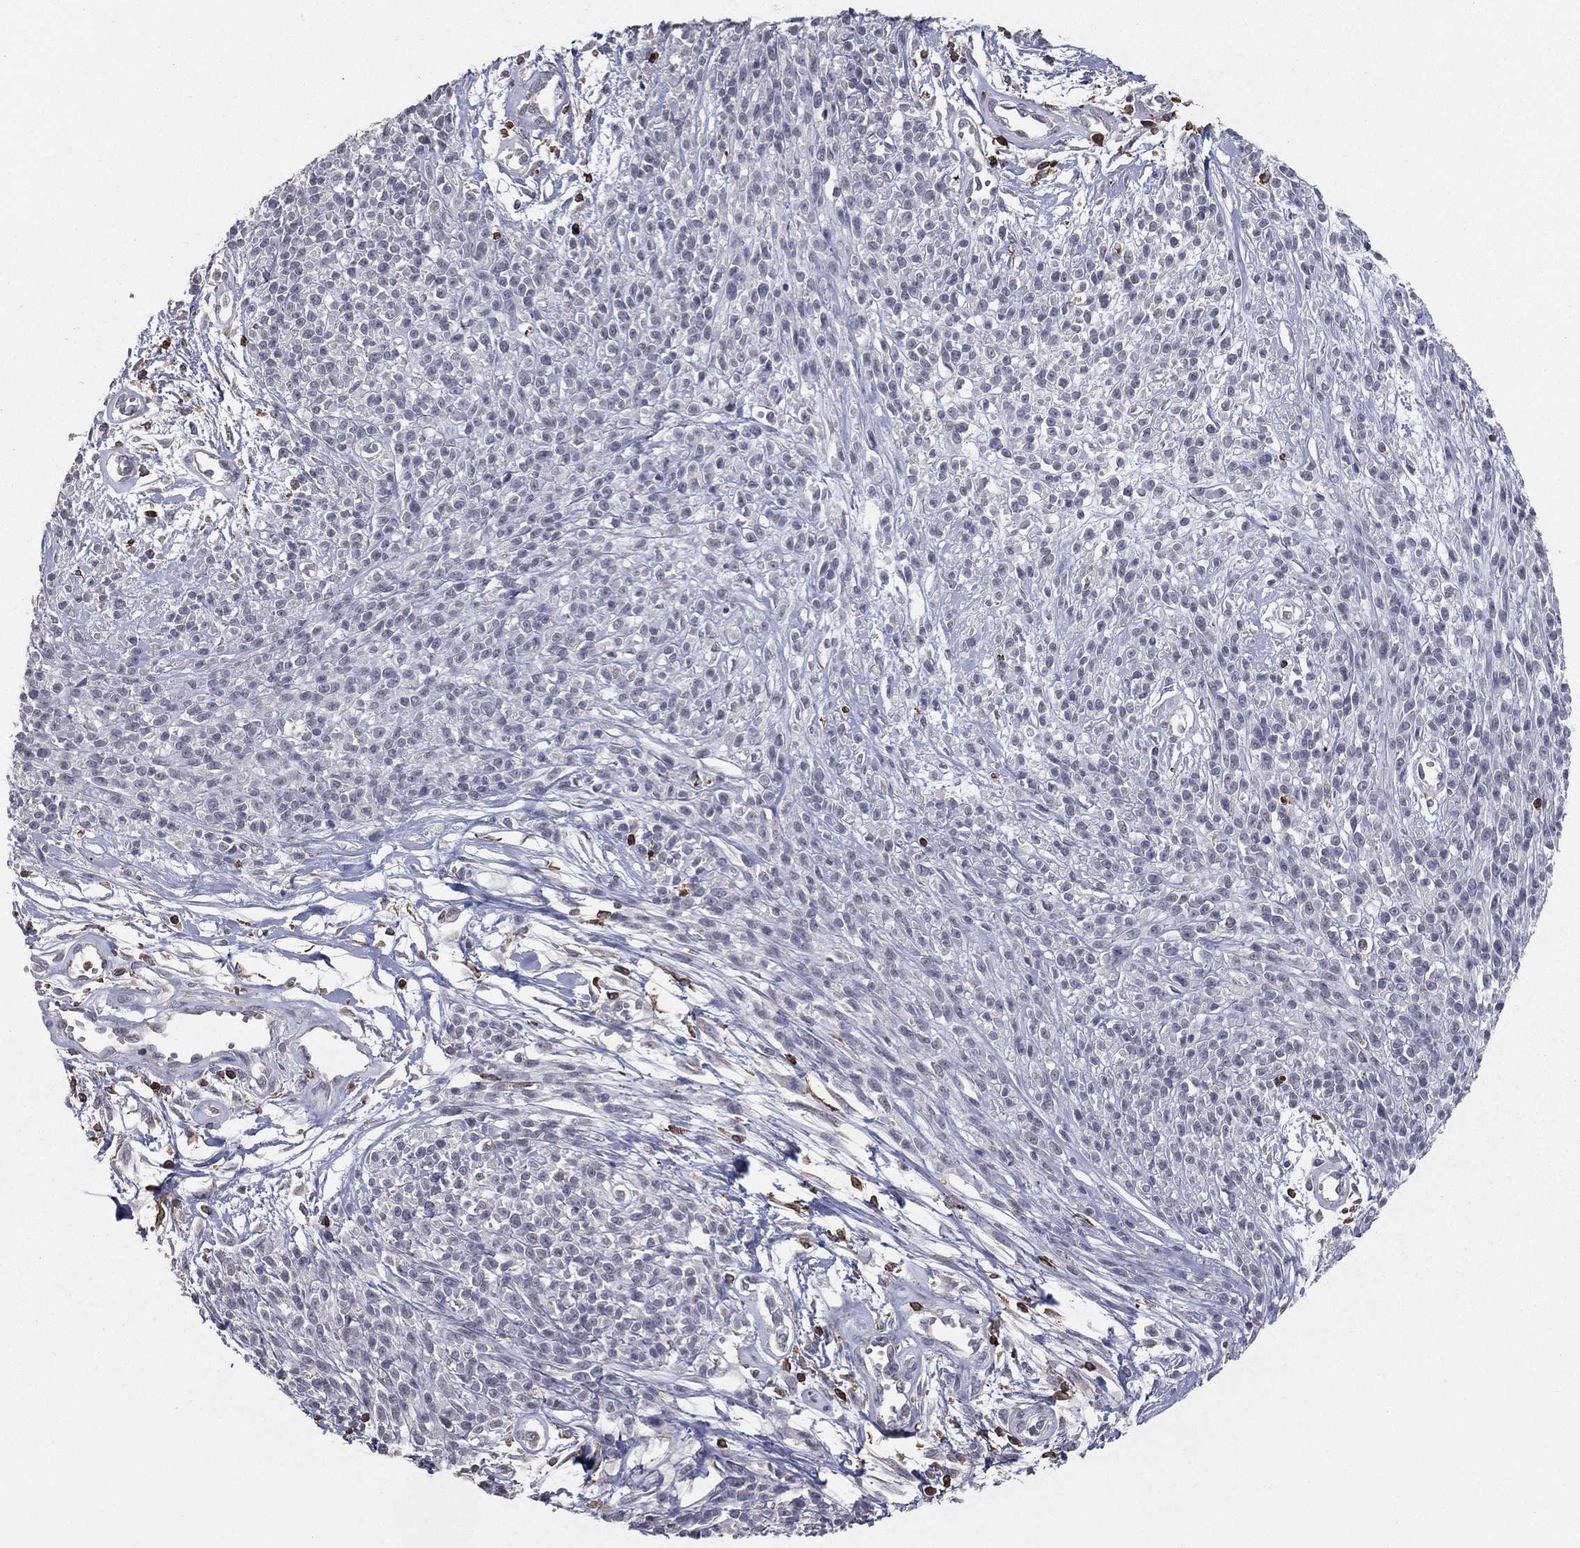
{"staining": {"intensity": "negative", "quantity": "none", "location": "none"}, "tissue": "melanoma", "cell_type": "Tumor cells", "image_type": "cancer", "snomed": [{"axis": "morphology", "description": "Malignant melanoma, NOS"}, {"axis": "topography", "description": "Skin"}, {"axis": "topography", "description": "Skin of trunk"}], "caption": "The immunohistochemistry image has no significant staining in tumor cells of melanoma tissue.", "gene": "PSTPIP1", "patient": {"sex": "male", "age": 74}}